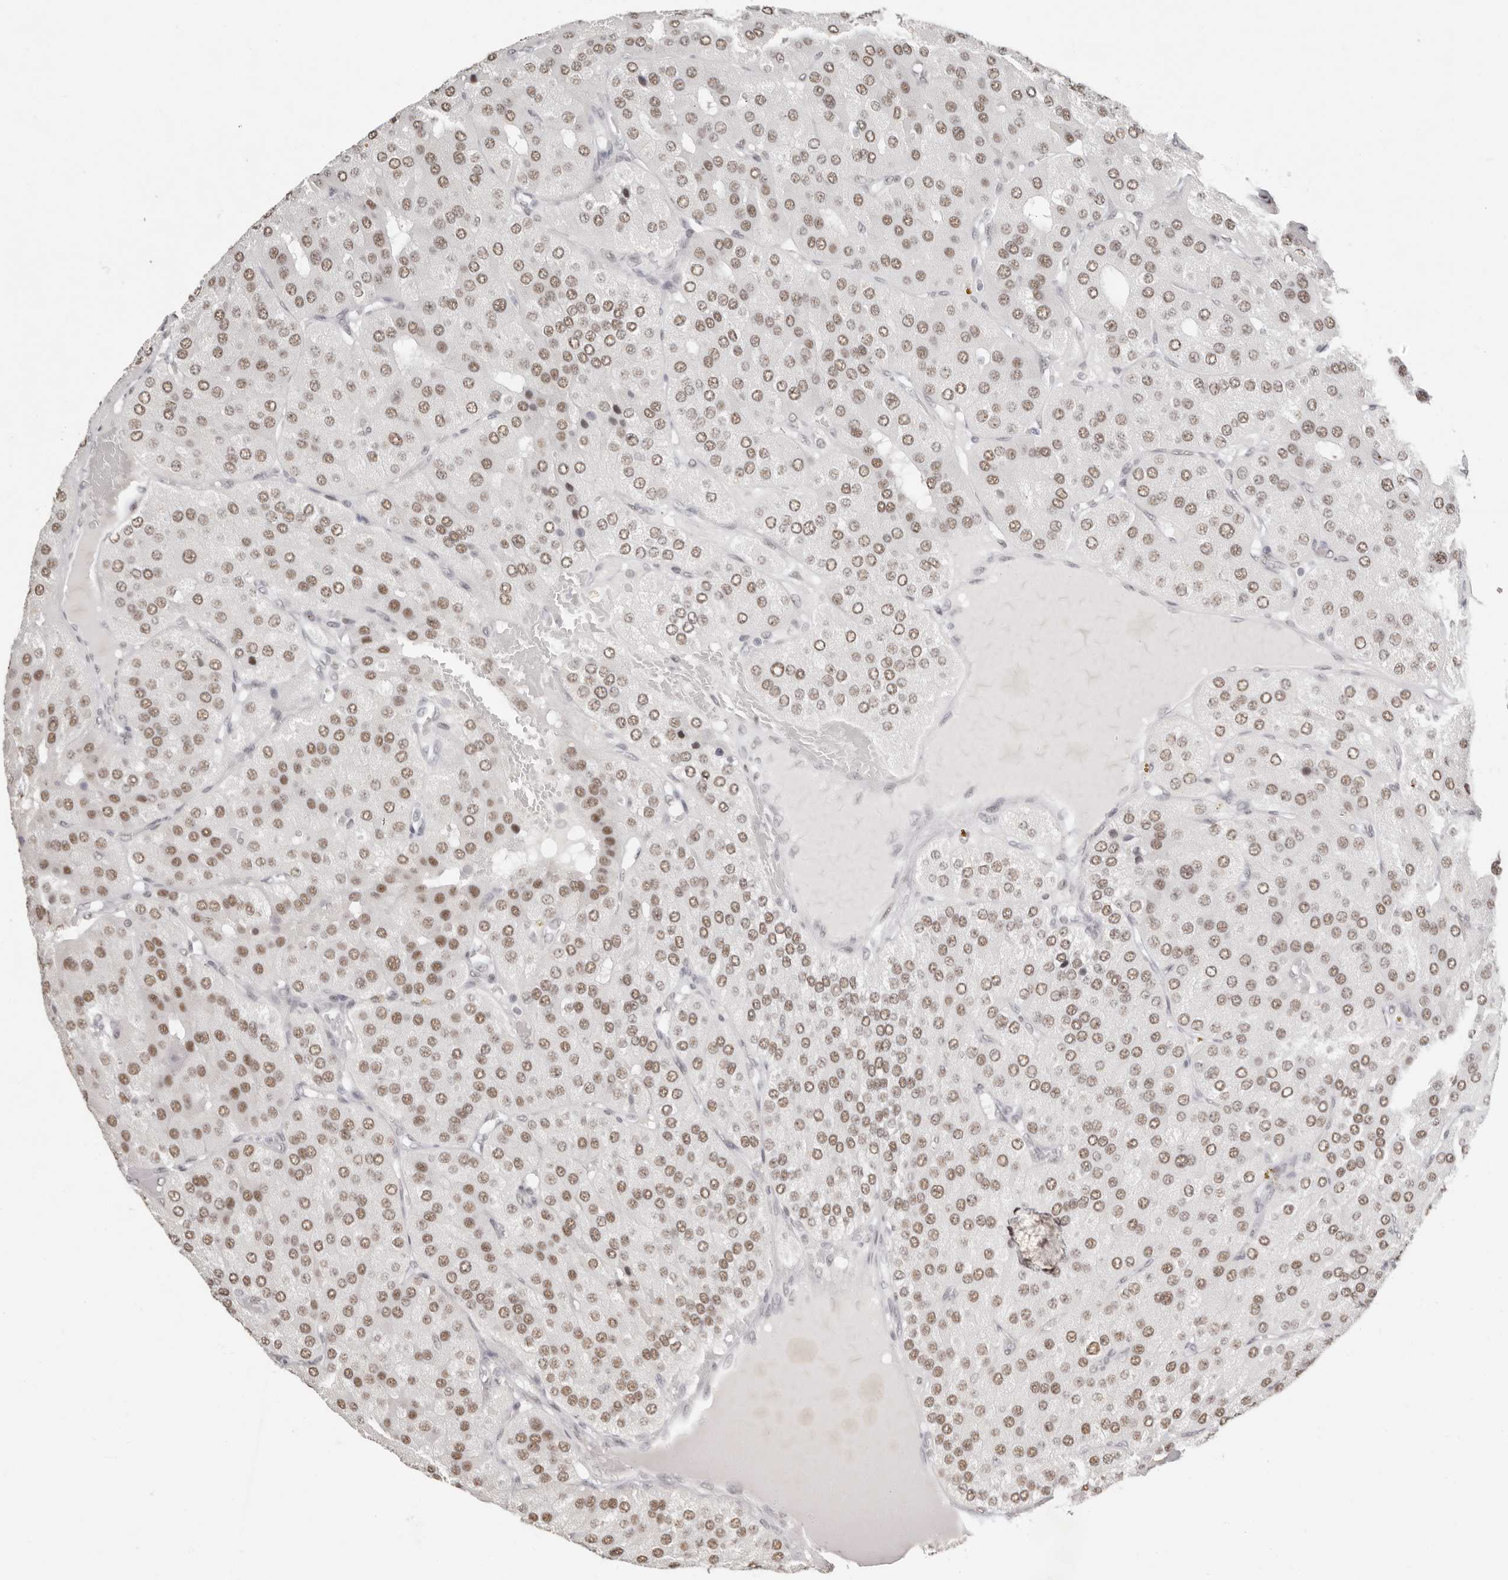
{"staining": {"intensity": "moderate", "quantity": ">75%", "location": "nuclear"}, "tissue": "parathyroid gland", "cell_type": "Glandular cells", "image_type": "normal", "snomed": [{"axis": "morphology", "description": "Normal tissue, NOS"}, {"axis": "morphology", "description": "Adenoma, NOS"}, {"axis": "topography", "description": "Parathyroid gland"}], "caption": "Parathyroid gland was stained to show a protein in brown. There is medium levels of moderate nuclear positivity in approximately >75% of glandular cells. Using DAB (brown) and hematoxylin (blue) stains, captured at high magnification using brightfield microscopy.", "gene": "LARP7", "patient": {"sex": "female", "age": 86}}